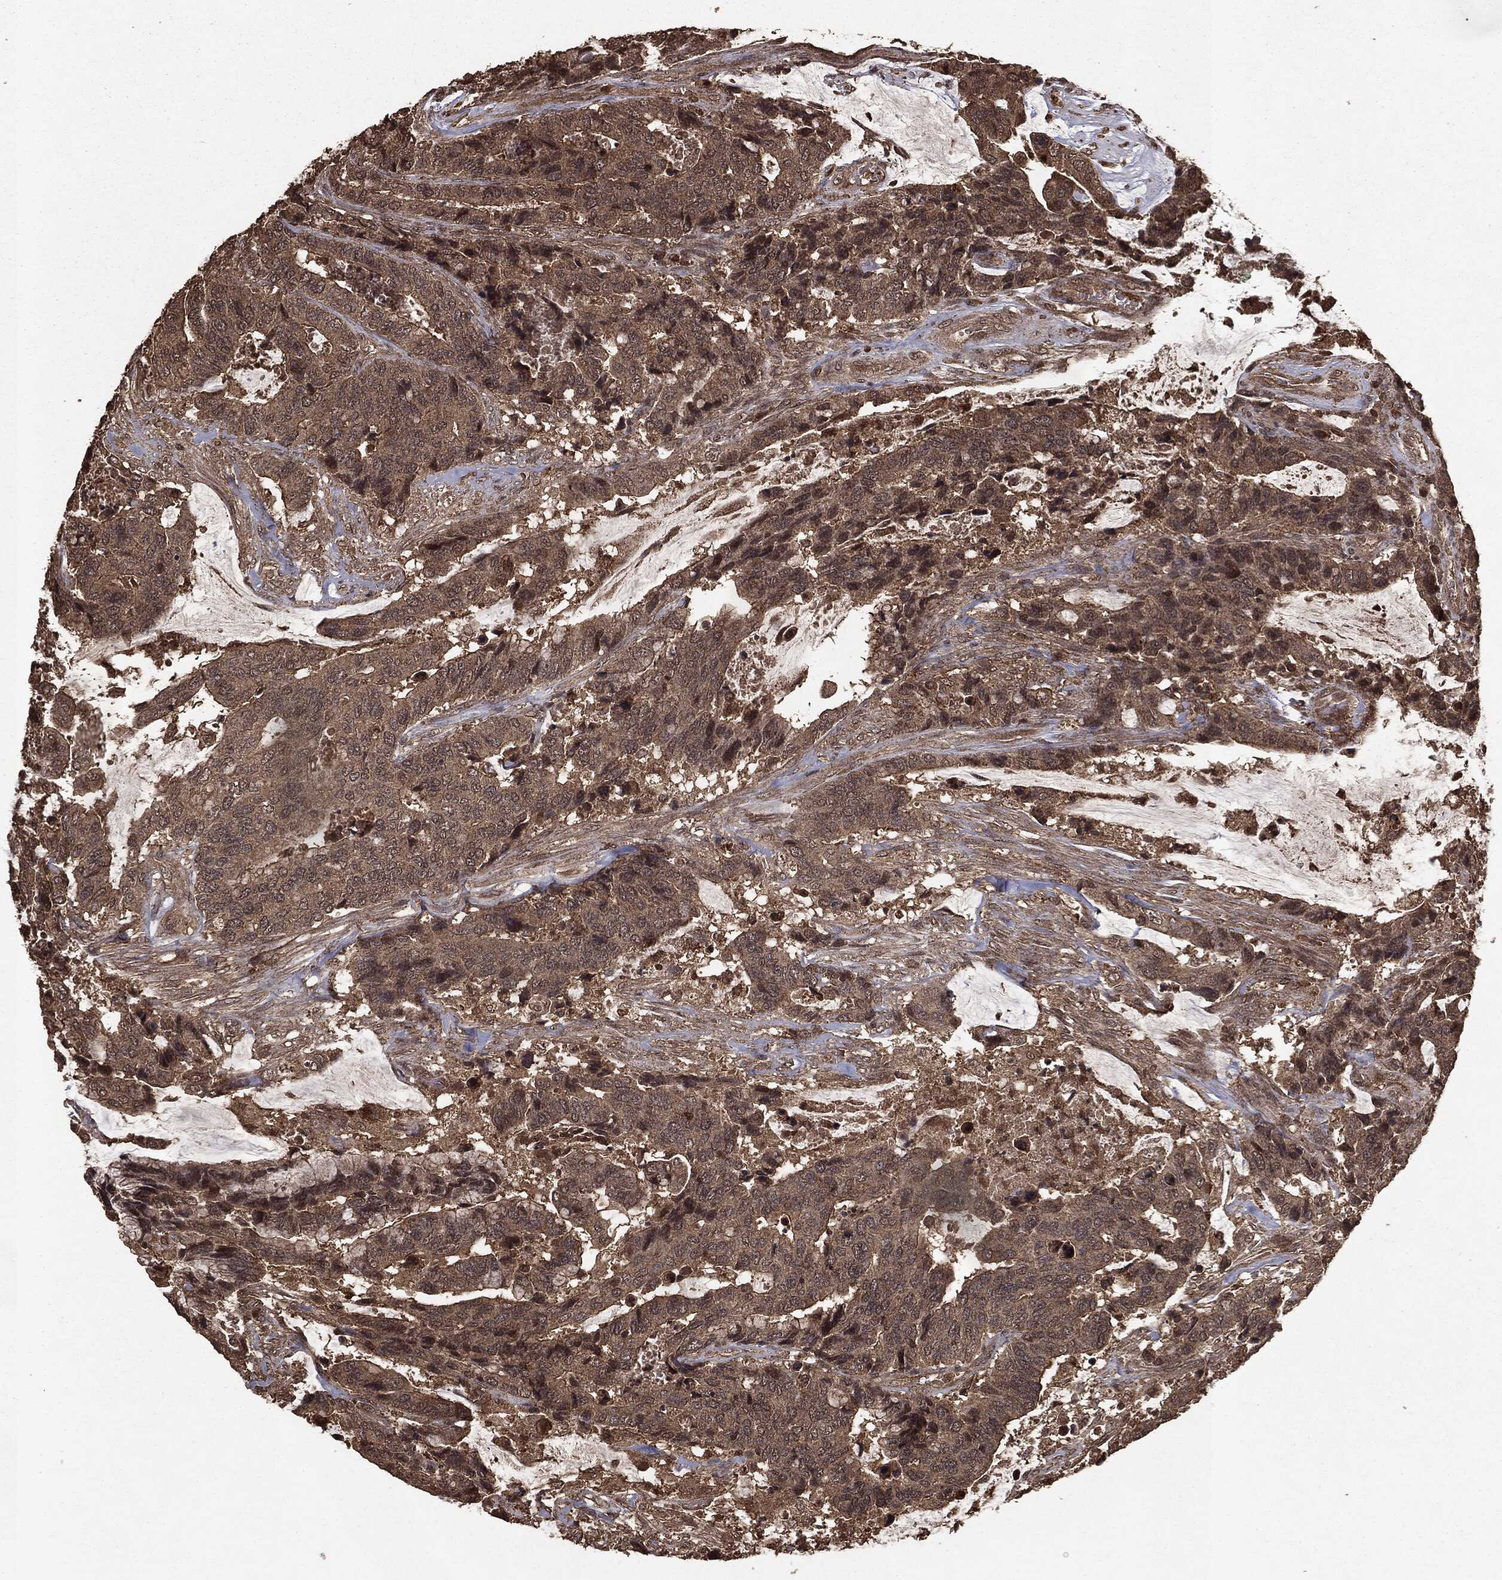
{"staining": {"intensity": "moderate", "quantity": ">75%", "location": "cytoplasmic/membranous"}, "tissue": "colorectal cancer", "cell_type": "Tumor cells", "image_type": "cancer", "snomed": [{"axis": "morphology", "description": "Adenocarcinoma, NOS"}, {"axis": "topography", "description": "Rectum"}], "caption": "High-power microscopy captured an immunohistochemistry (IHC) micrograph of colorectal cancer (adenocarcinoma), revealing moderate cytoplasmic/membranous staining in approximately >75% of tumor cells.", "gene": "NME1", "patient": {"sex": "female", "age": 59}}